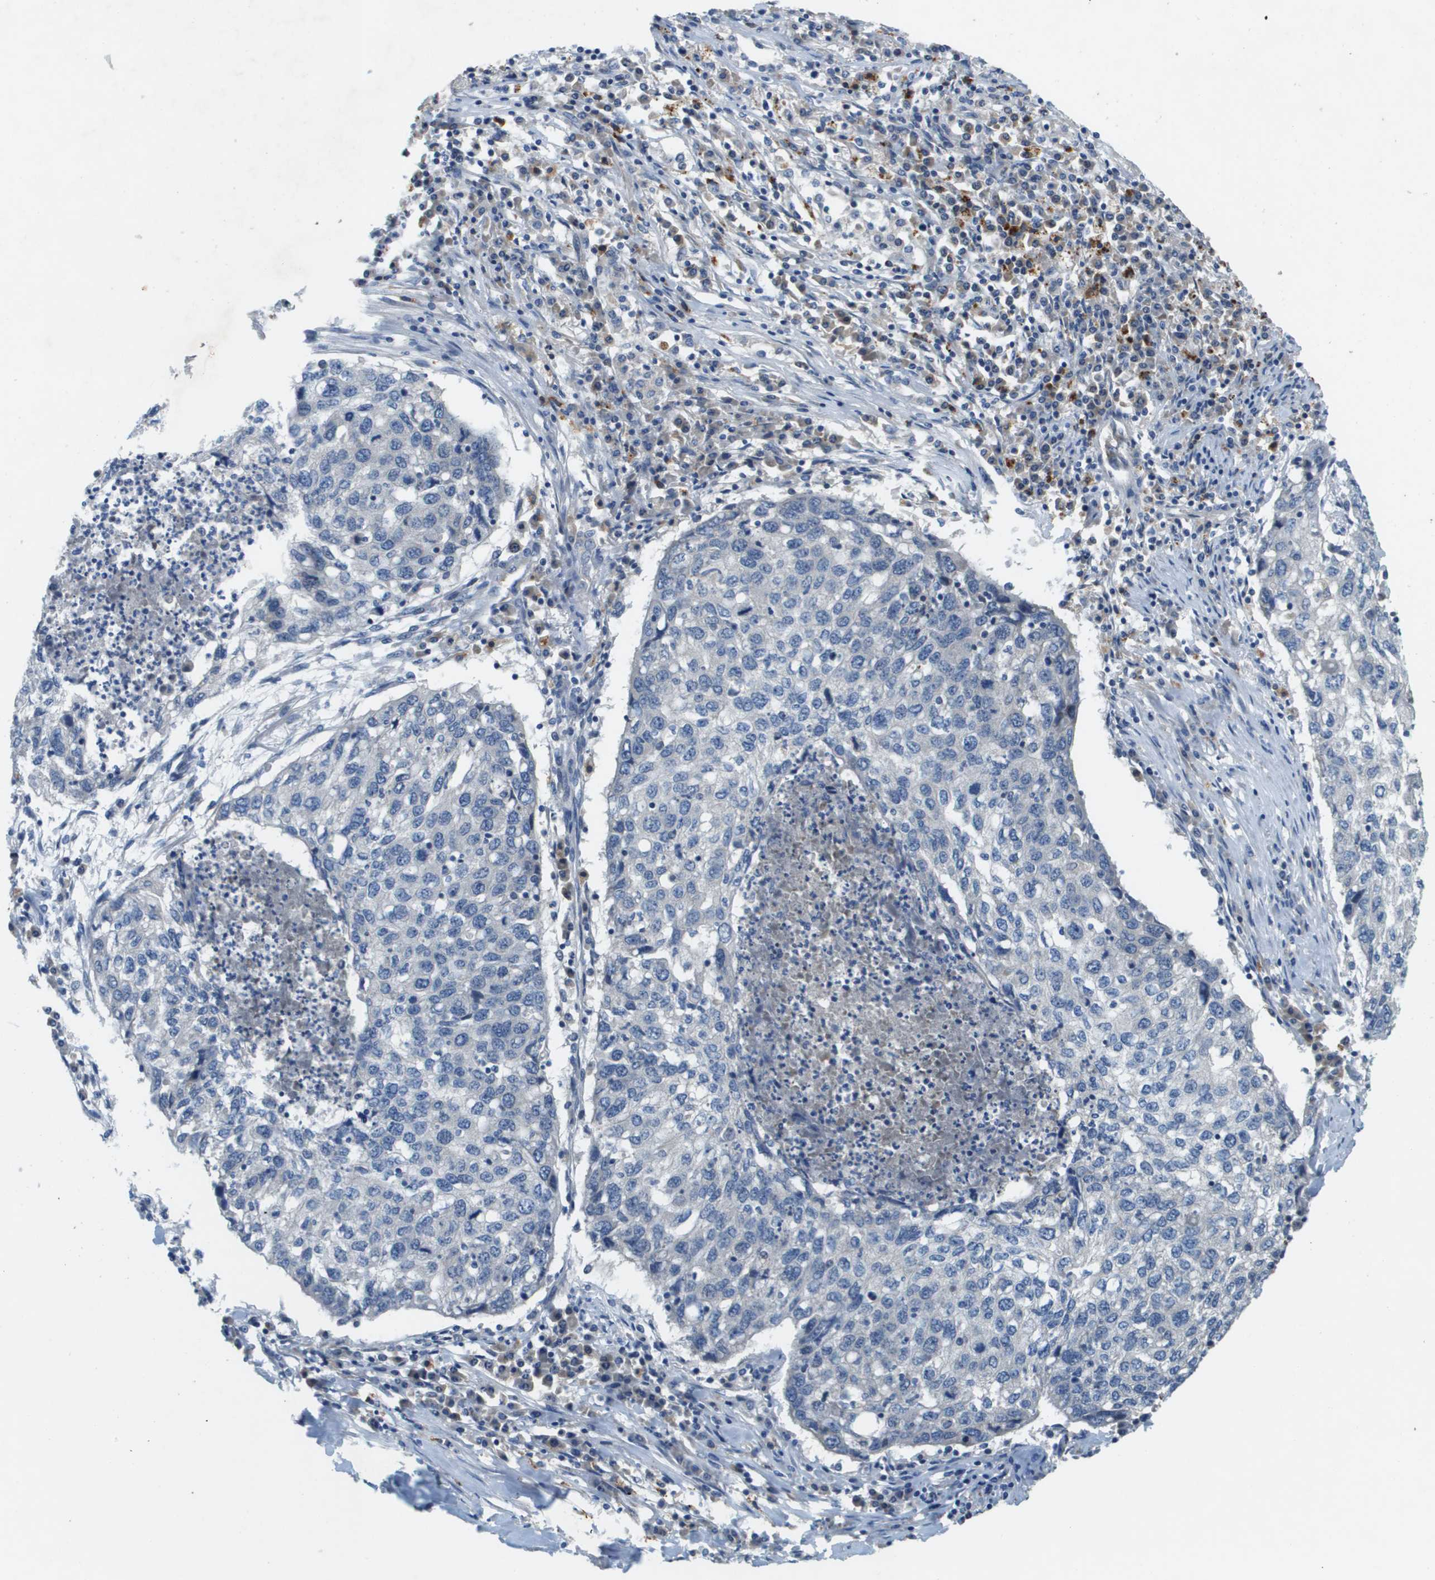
{"staining": {"intensity": "negative", "quantity": "none", "location": "none"}, "tissue": "lung cancer", "cell_type": "Tumor cells", "image_type": "cancer", "snomed": [{"axis": "morphology", "description": "Squamous cell carcinoma, NOS"}, {"axis": "topography", "description": "Lung"}], "caption": "Lung cancer (squamous cell carcinoma) stained for a protein using immunohistochemistry (IHC) displays no positivity tumor cells.", "gene": "SLC25A20", "patient": {"sex": "female", "age": 63}}